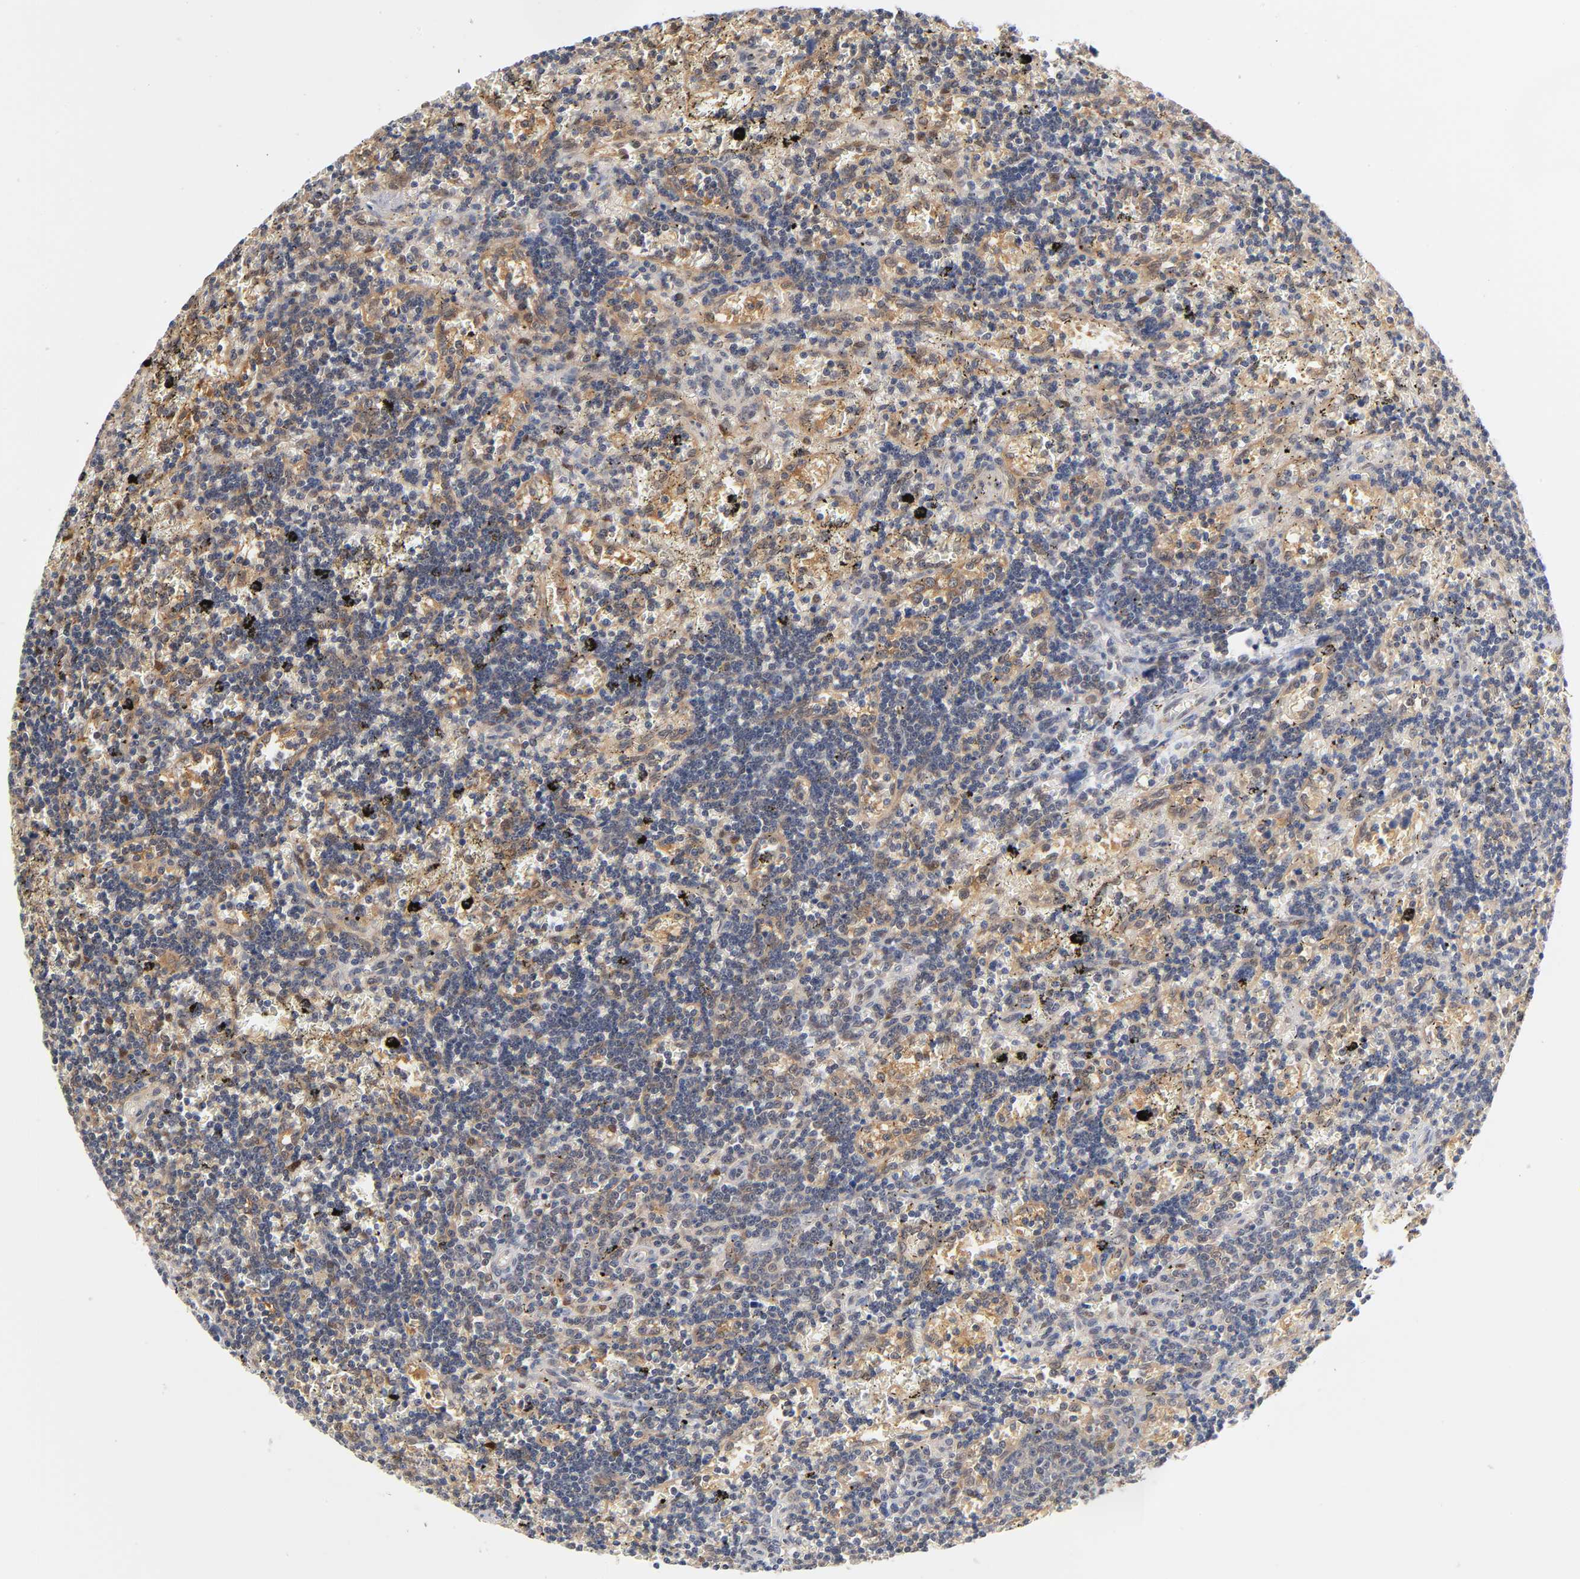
{"staining": {"intensity": "moderate", "quantity": "25%-75%", "location": "cytoplasmic/membranous"}, "tissue": "lymphoma", "cell_type": "Tumor cells", "image_type": "cancer", "snomed": [{"axis": "morphology", "description": "Malignant lymphoma, non-Hodgkin's type, Low grade"}, {"axis": "topography", "description": "Spleen"}], "caption": "Approximately 25%-75% of tumor cells in low-grade malignant lymphoma, non-Hodgkin's type demonstrate moderate cytoplasmic/membranous protein expression as visualized by brown immunohistochemical staining.", "gene": "DFFB", "patient": {"sex": "male", "age": 60}}